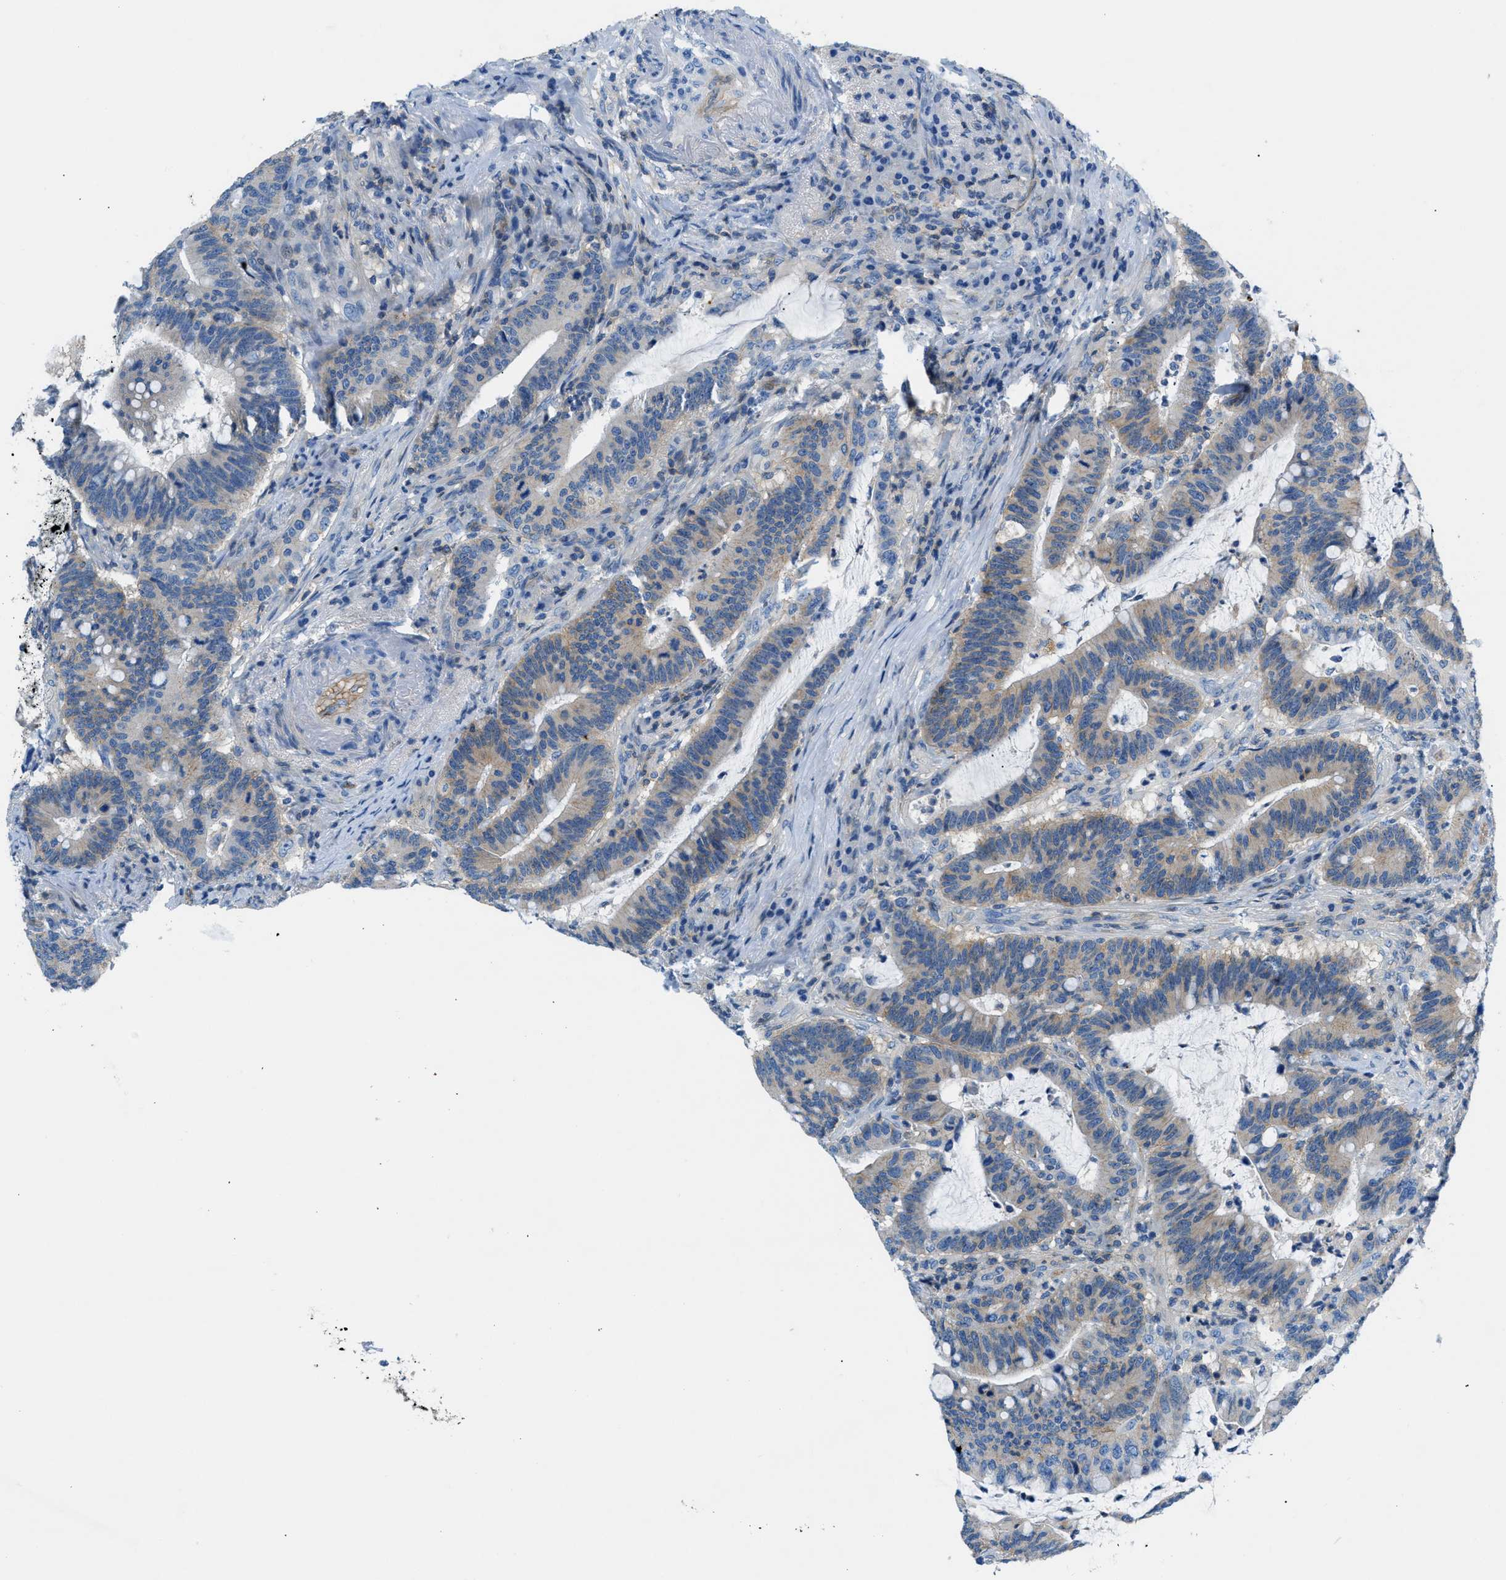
{"staining": {"intensity": "weak", "quantity": ">75%", "location": "cytoplasmic/membranous"}, "tissue": "colorectal cancer", "cell_type": "Tumor cells", "image_type": "cancer", "snomed": [{"axis": "morphology", "description": "Normal tissue, NOS"}, {"axis": "morphology", "description": "Adenocarcinoma, NOS"}, {"axis": "topography", "description": "Colon"}], "caption": "A histopathology image showing weak cytoplasmic/membranous expression in about >75% of tumor cells in colorectal cancer, as visualized by brown immunohistochemical staining.", "gene": "ORAI1", "patient": {"sex": "female", "age": 66}}